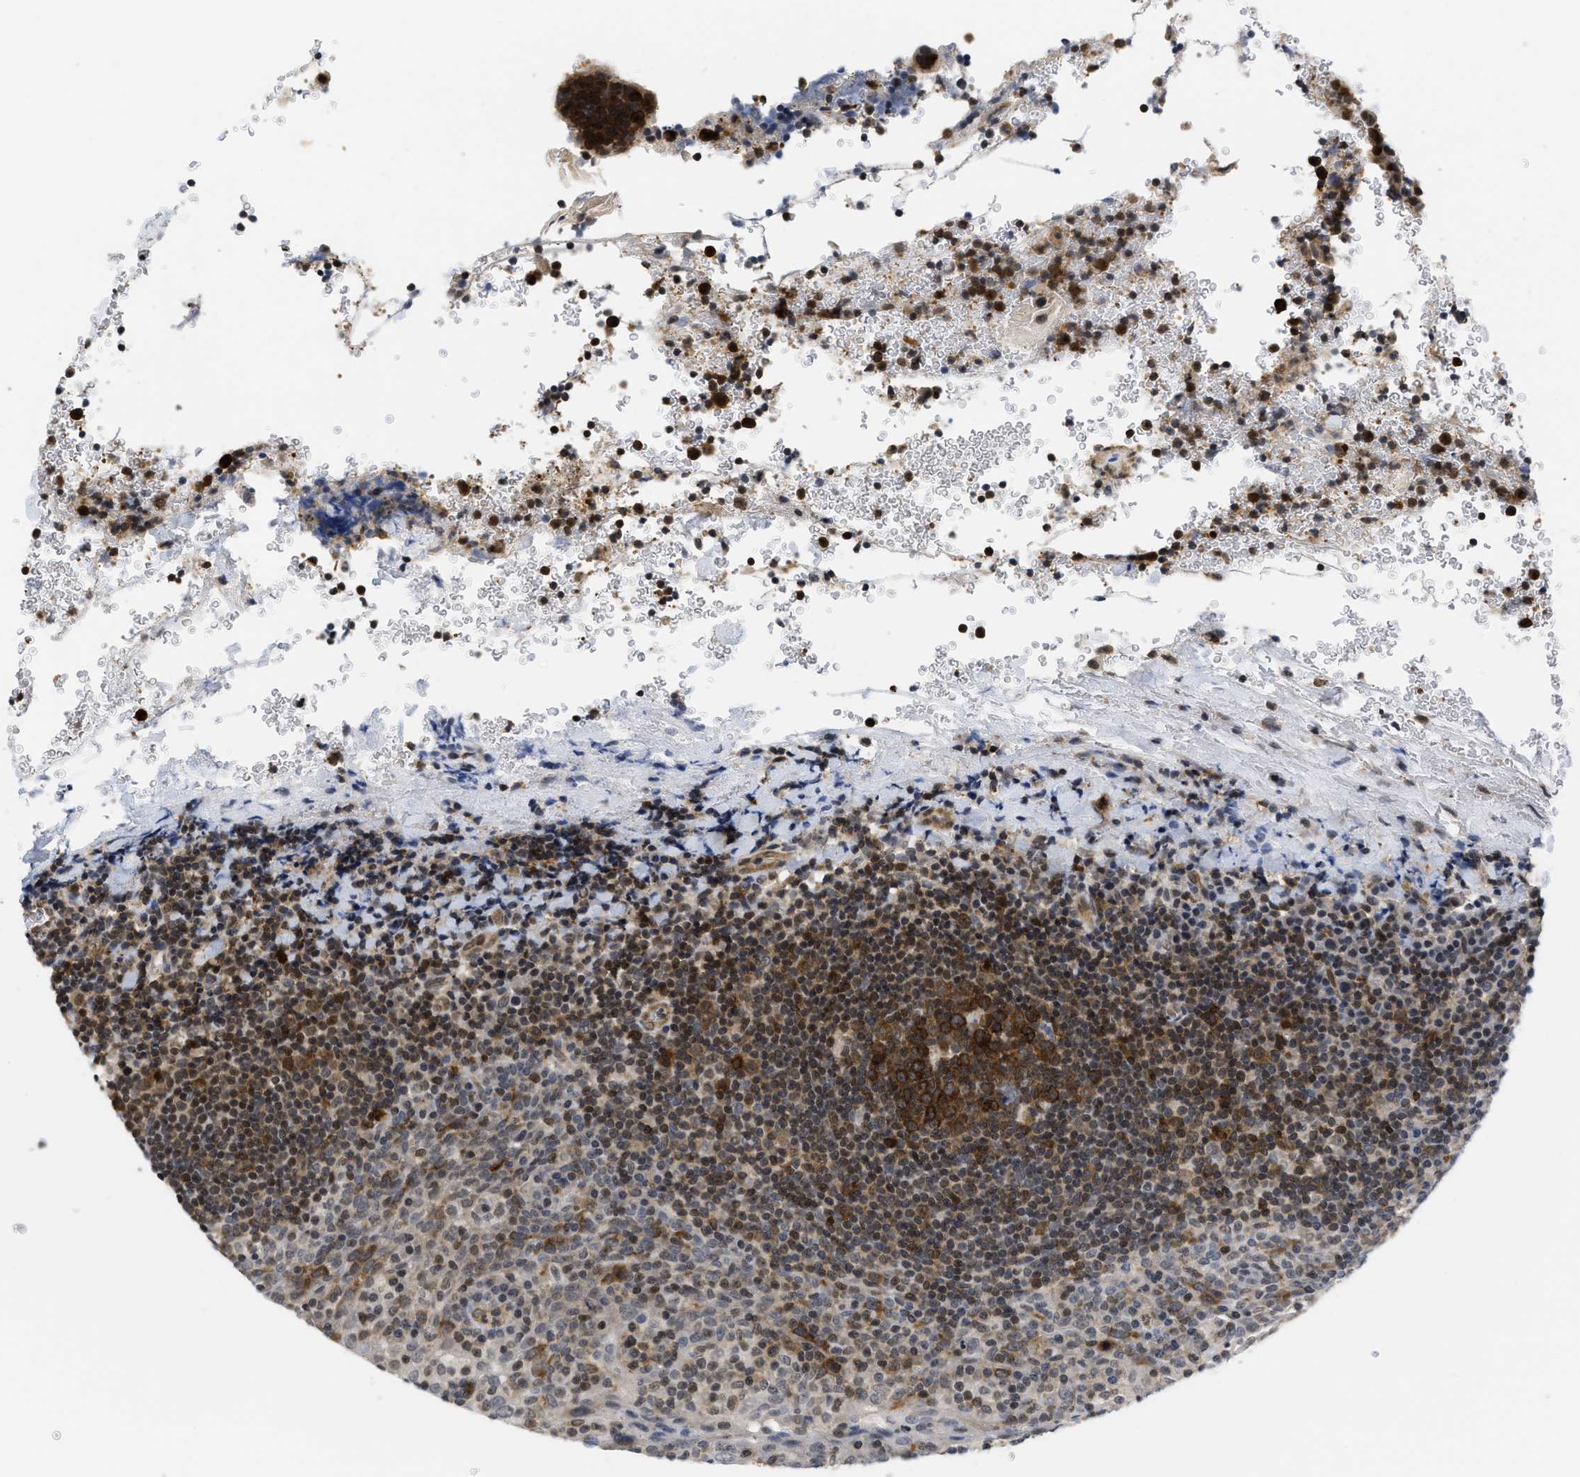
{"staining": {"intensity": "strong", "quantity": ">75%", "location": "cytoplasmic/membranous"}, "tissue": "tonsil", "cell_type": "Germinal center cells", "image_type": "normal", "snomed": [{"axis": "morphology", "description": "Normal tissue, NOS"}, {"axis": "topography", "description": "Tonsil"}], "caption": "A high-resolution photomicrograph shows IHC staining of normal tonsil, which demonstrates strong cytoplasmic/membranous positivity in about >75% of germinal center cells. The staining was performed using DAB to visualize the protein expression in brown, while the nuclei were stained in blue with hematoxylin (Magnification: 20x).", "gene": "HIF1A", "patient": {"sex": "male", "age": 17}}